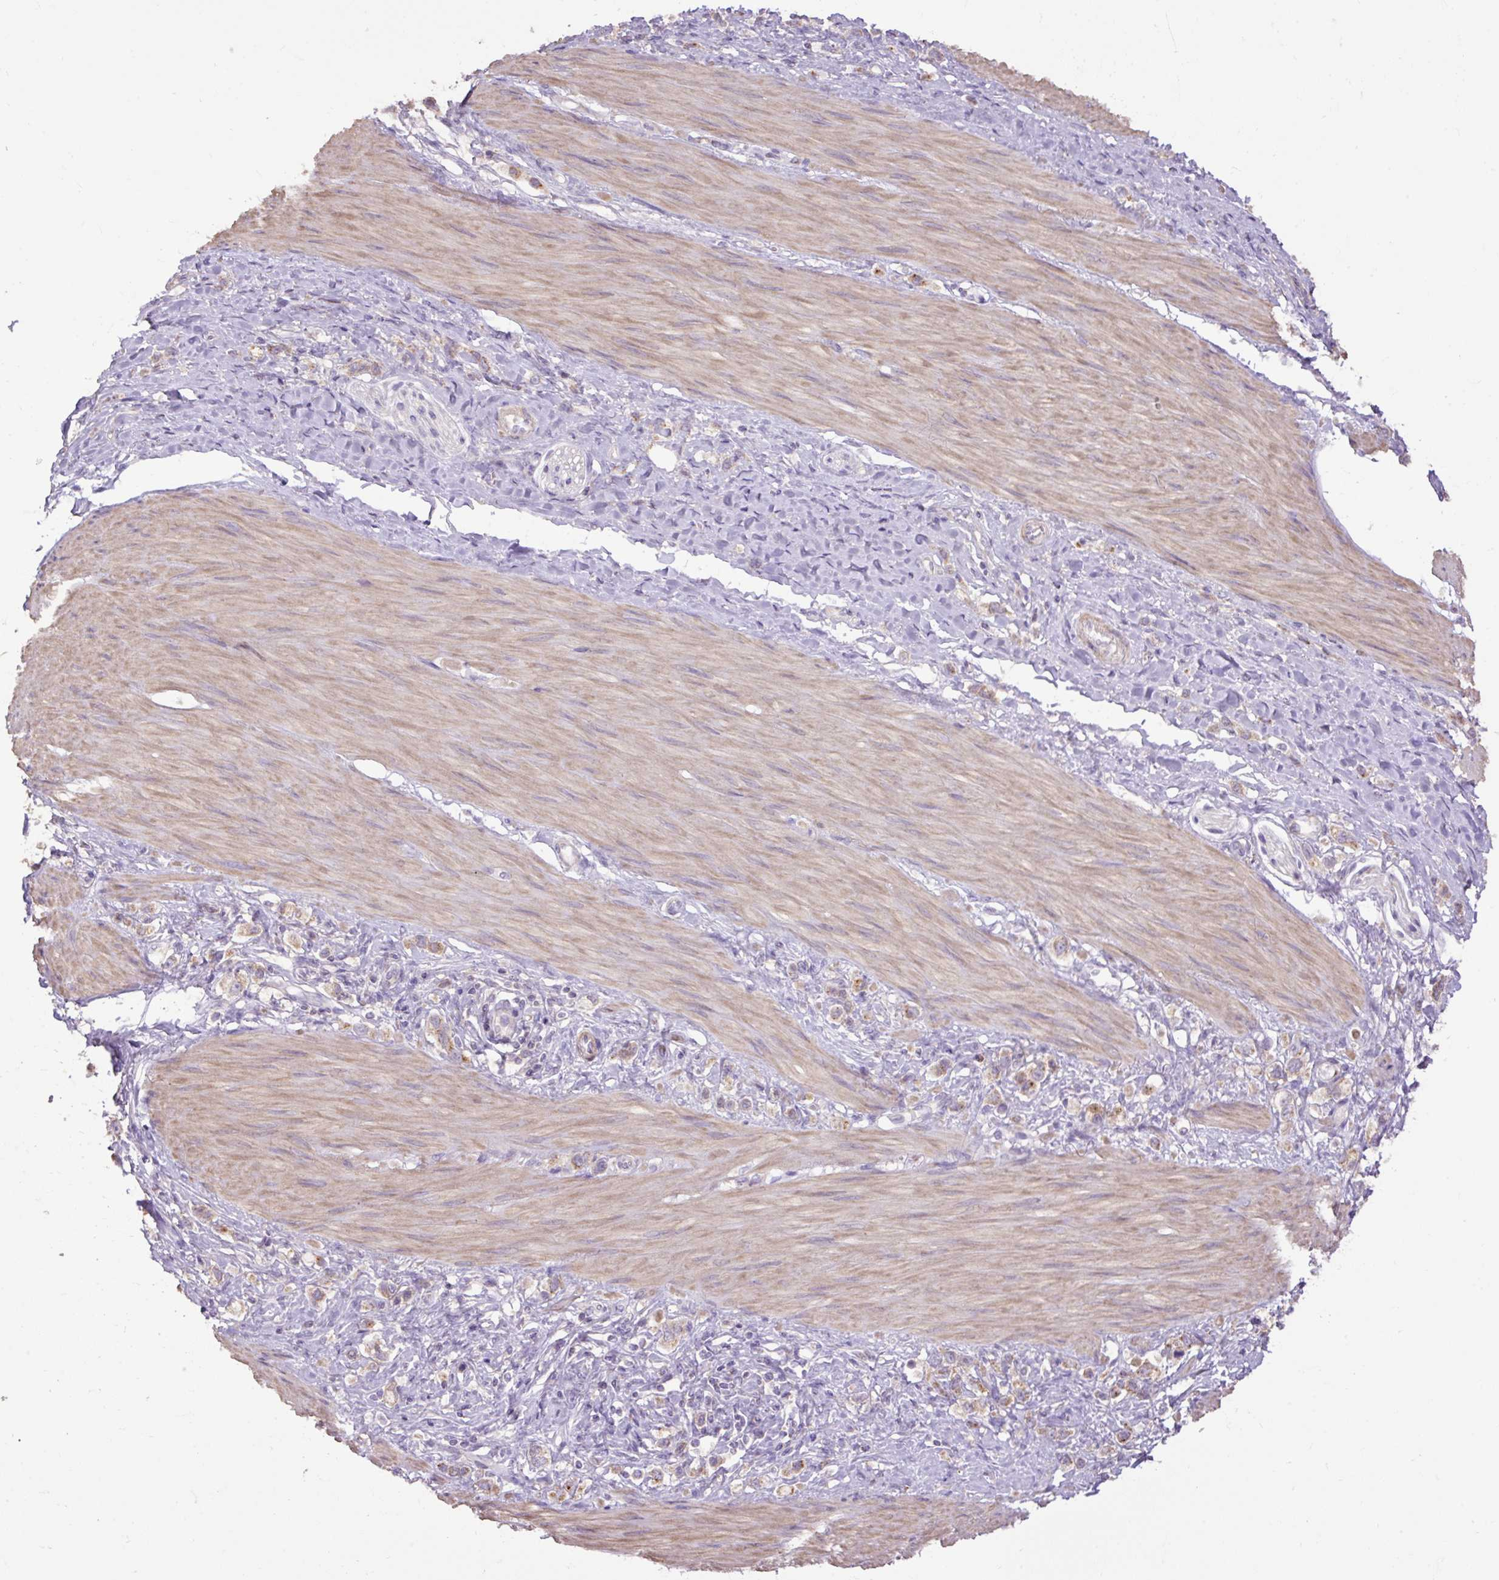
{"staining": {"intensity": "weak", "quantity": "25%-75%", "location": "cytoplasmic/membranous"}, "tissue": "stomach cancer", "cell_type": "Tumor cells", "image_type": "cancer", "snomed": [{"axis": "morphology", "description": "Adenocarcinoma, NOS"}, {"axis": "topography", "description": "Stomach"}], "caption": "Approximately 25%-75% of tumor cells in stomach adenocarcinoma show weak cytoplasmic/membranous protein expression as visualized by brown immunohistochemical staining.", "gene": "ABR", "patient": {"sex": "female", "age": 65}}